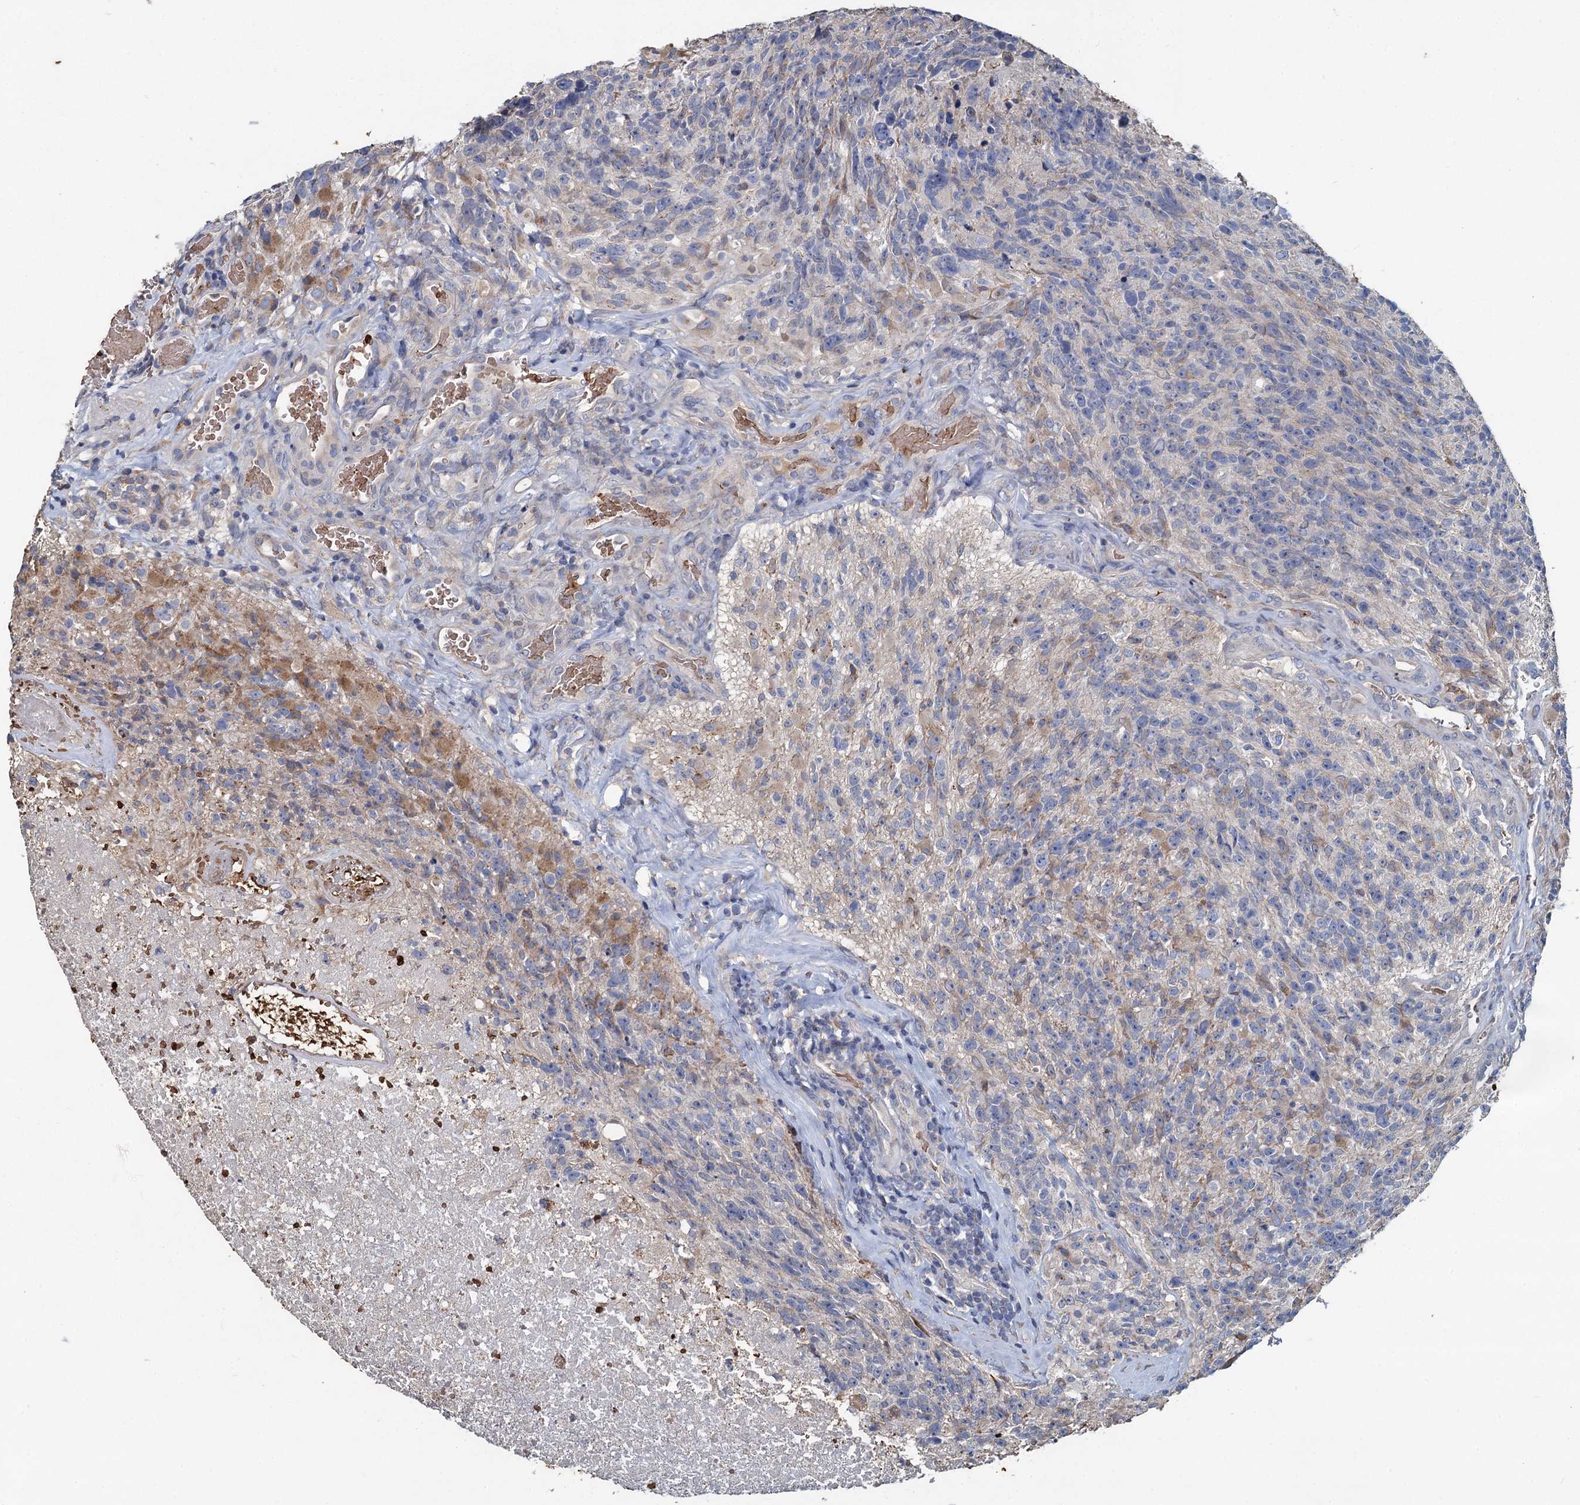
{"staining": {"intensity": "negative", "quantity": "none", "location": "none"}, "tissue": "glioma", "cell_type": "Tumor cells", "image_type": "cancer", "snomed": [{"axis": "morphology", "description": "Glioma, malignant, High grade"}, {"axis": "topography", "description": "Brain"}], "caption": "Tumor cells show no significant expression in glioma.", "gene": "TCTN2", "patient": {"sex": "male", "age": 76}}